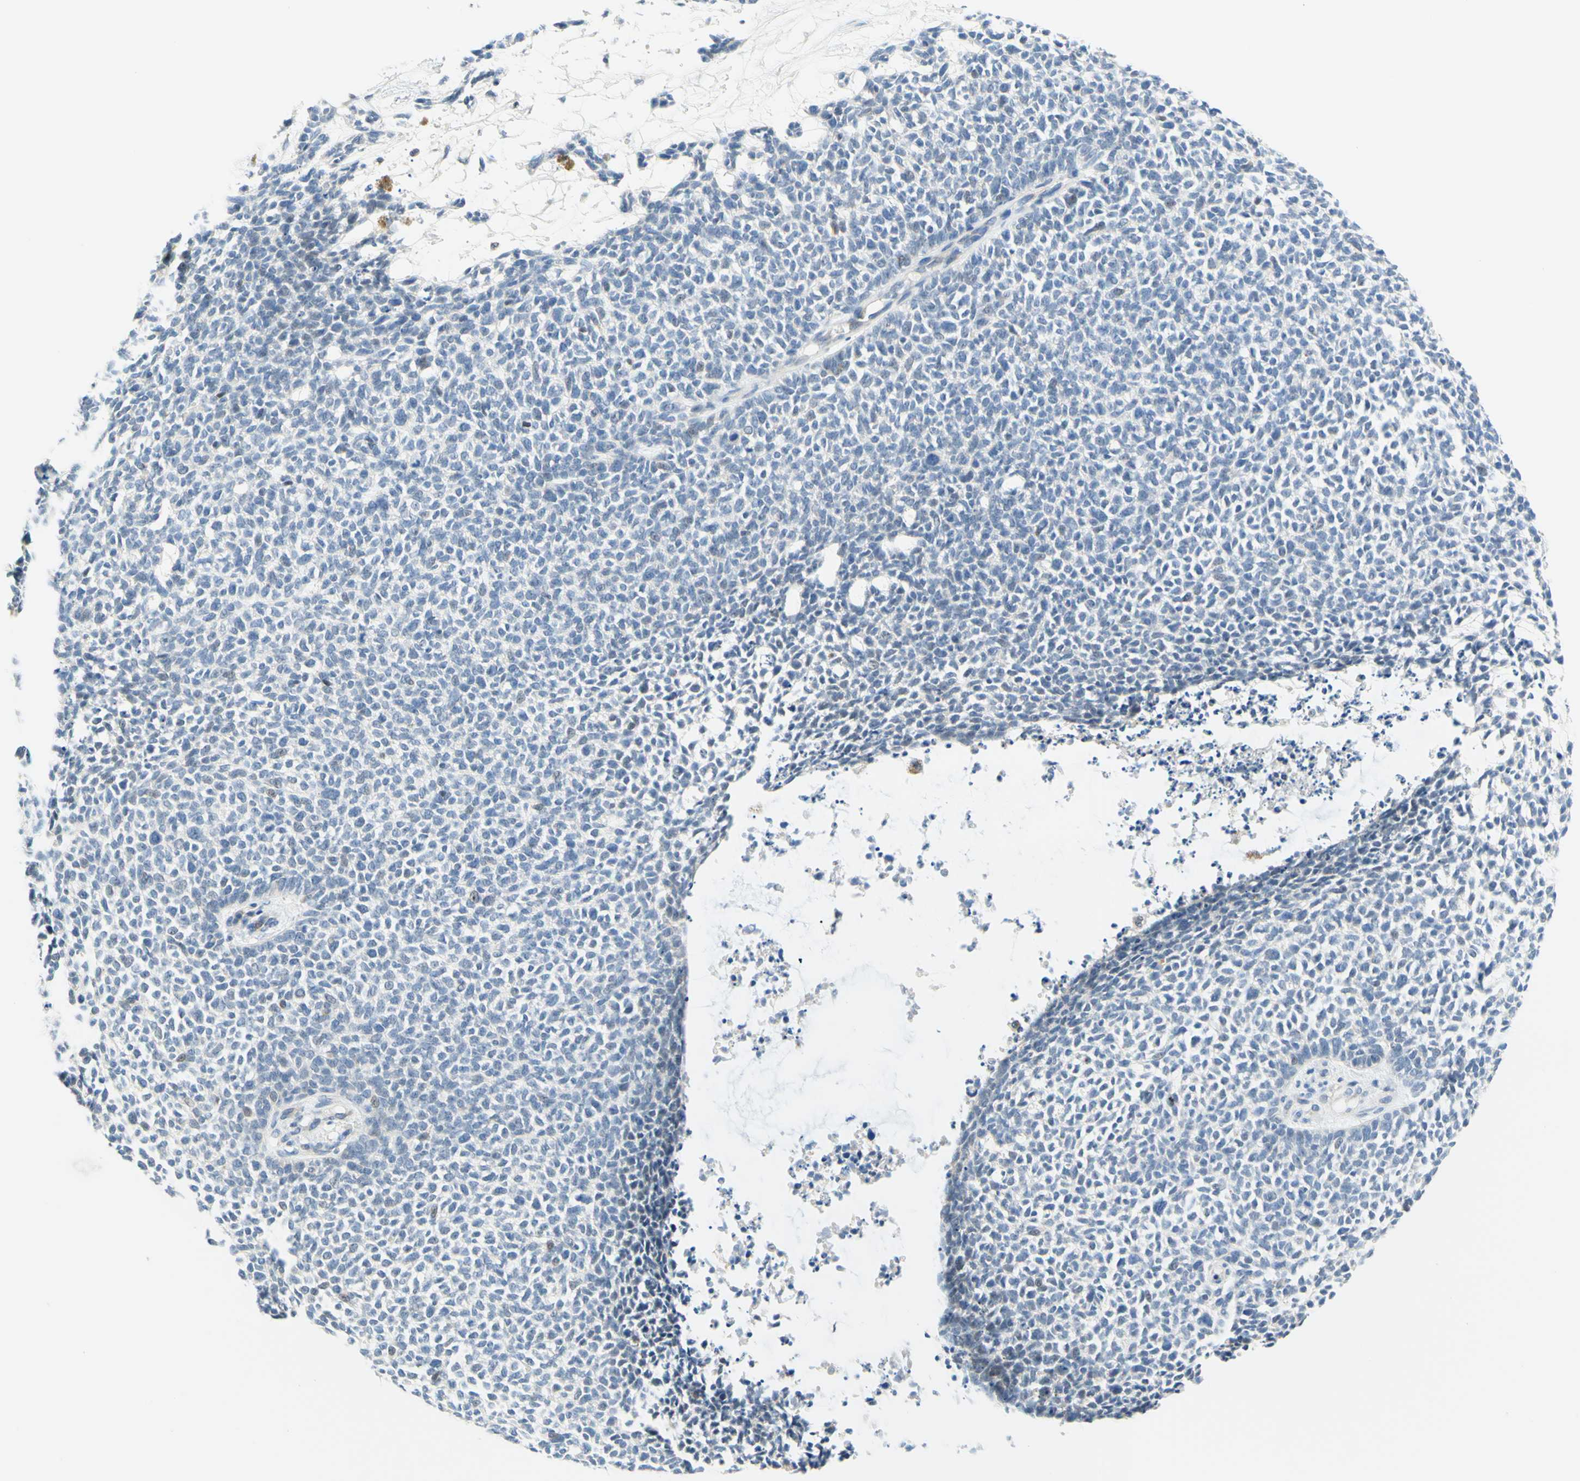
{"staining": {"intensity": "negative", "quantity": "none", "location": "none"}, "tissue": "skin cancer", "cell_type": "Tumor cells", "image_type": "cancer", "snomed": [{"axis": "morphology", "description": "Basal cell carcinoma"}, {"axis": "topography", "description": "Skin"}], "caption": "Immunohistochemistry (IHC) of skin cancer (basal cell carcinoma) exhibits no positivity in tumor cells.", "gene": "TREM2", "patient": {"sex": "female", "age": 84}}